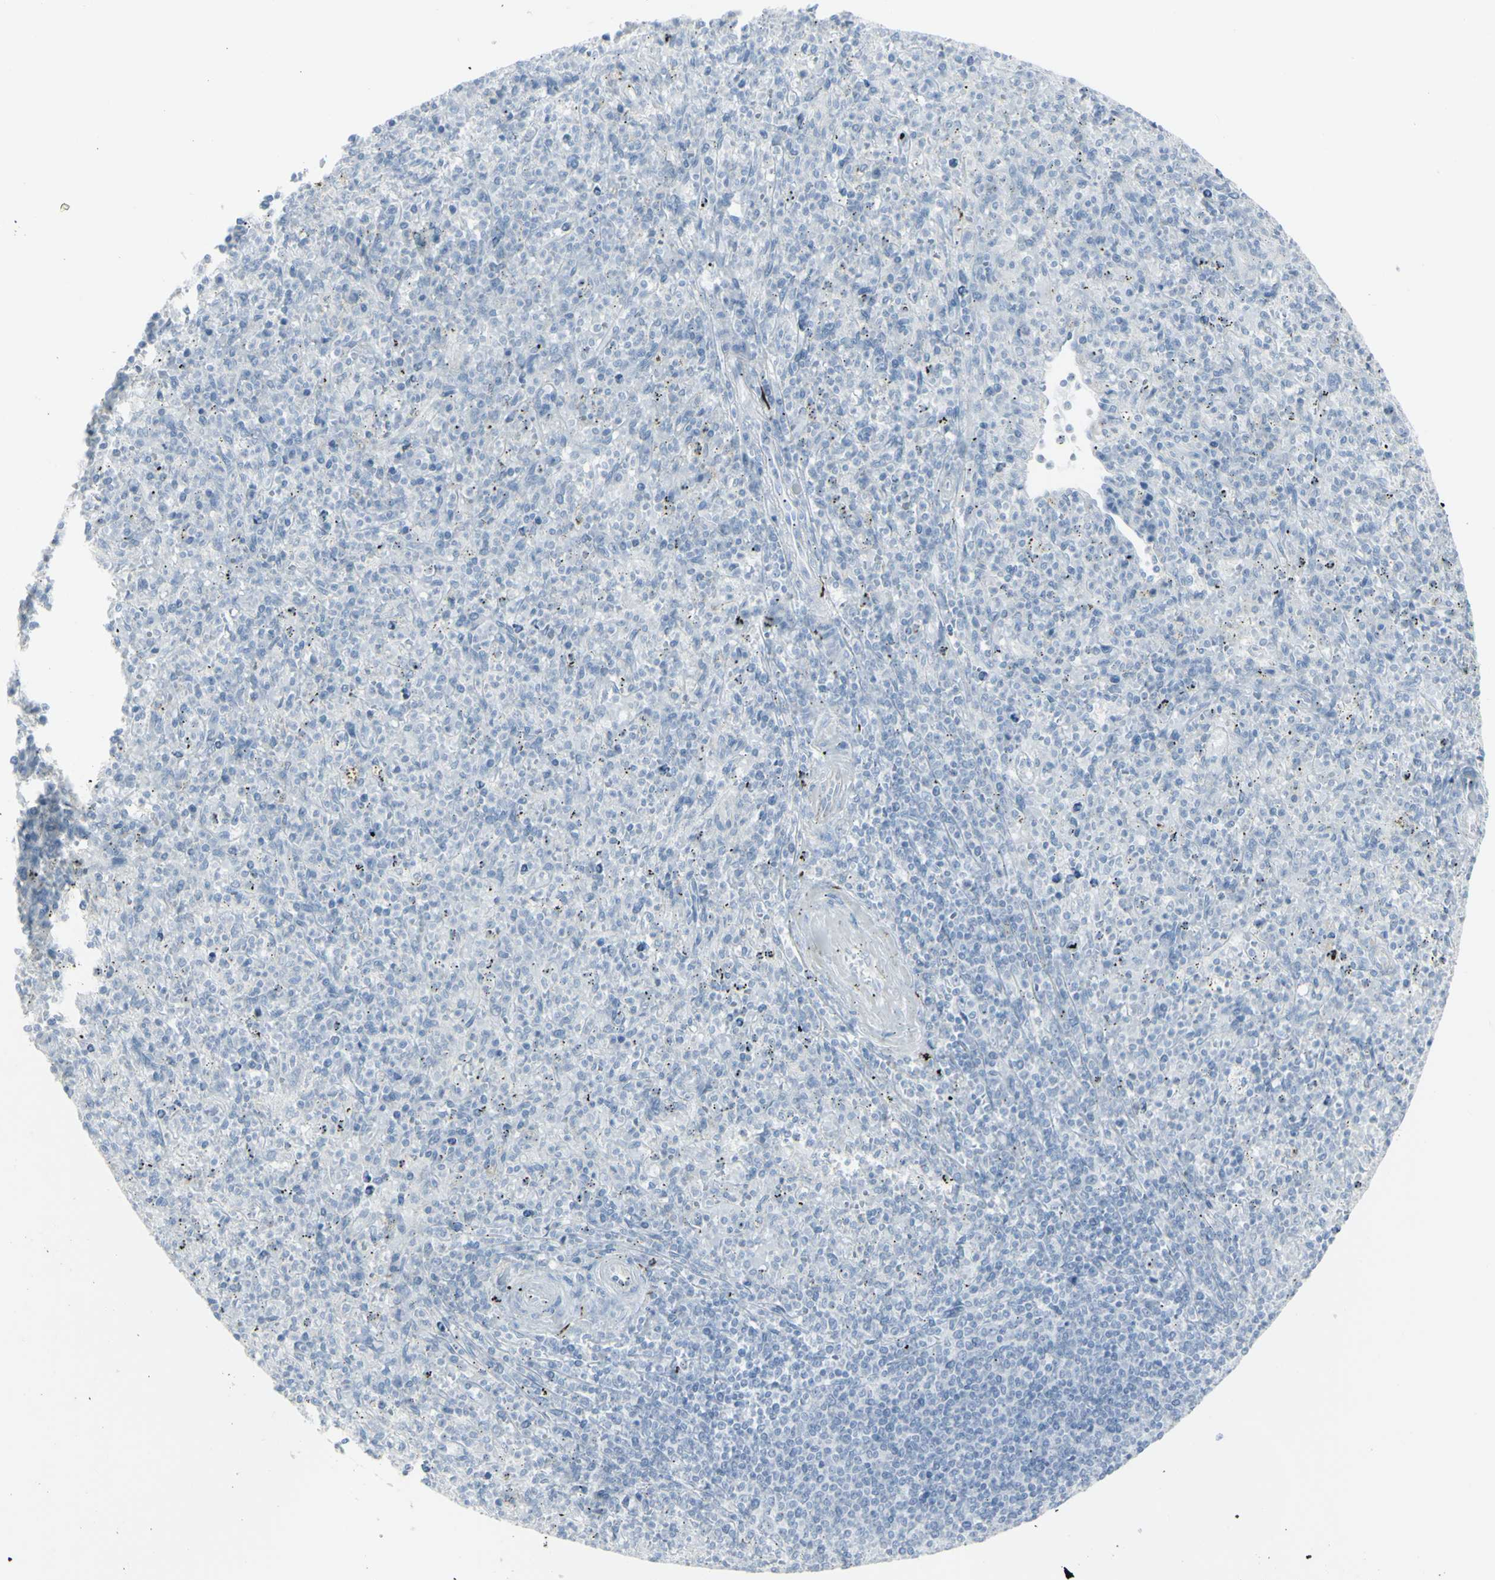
{"staining": {"intensity": "negative", "quantity": "none", "location": "none"}, "tissue": "spleen", "cell_type": "Cells in red pulp", "image_type": "normal", "snomed": [{"axis": "morphology", "description": "Normal tissue, NOS"}, {"axis": "topography", "description": "Spleen"}], "caption": "Cells in red pulp show no significant positivity in benign spleen.", "gene": "ENSG00000198211", "patient": {"sex": "male", "age": 72}}